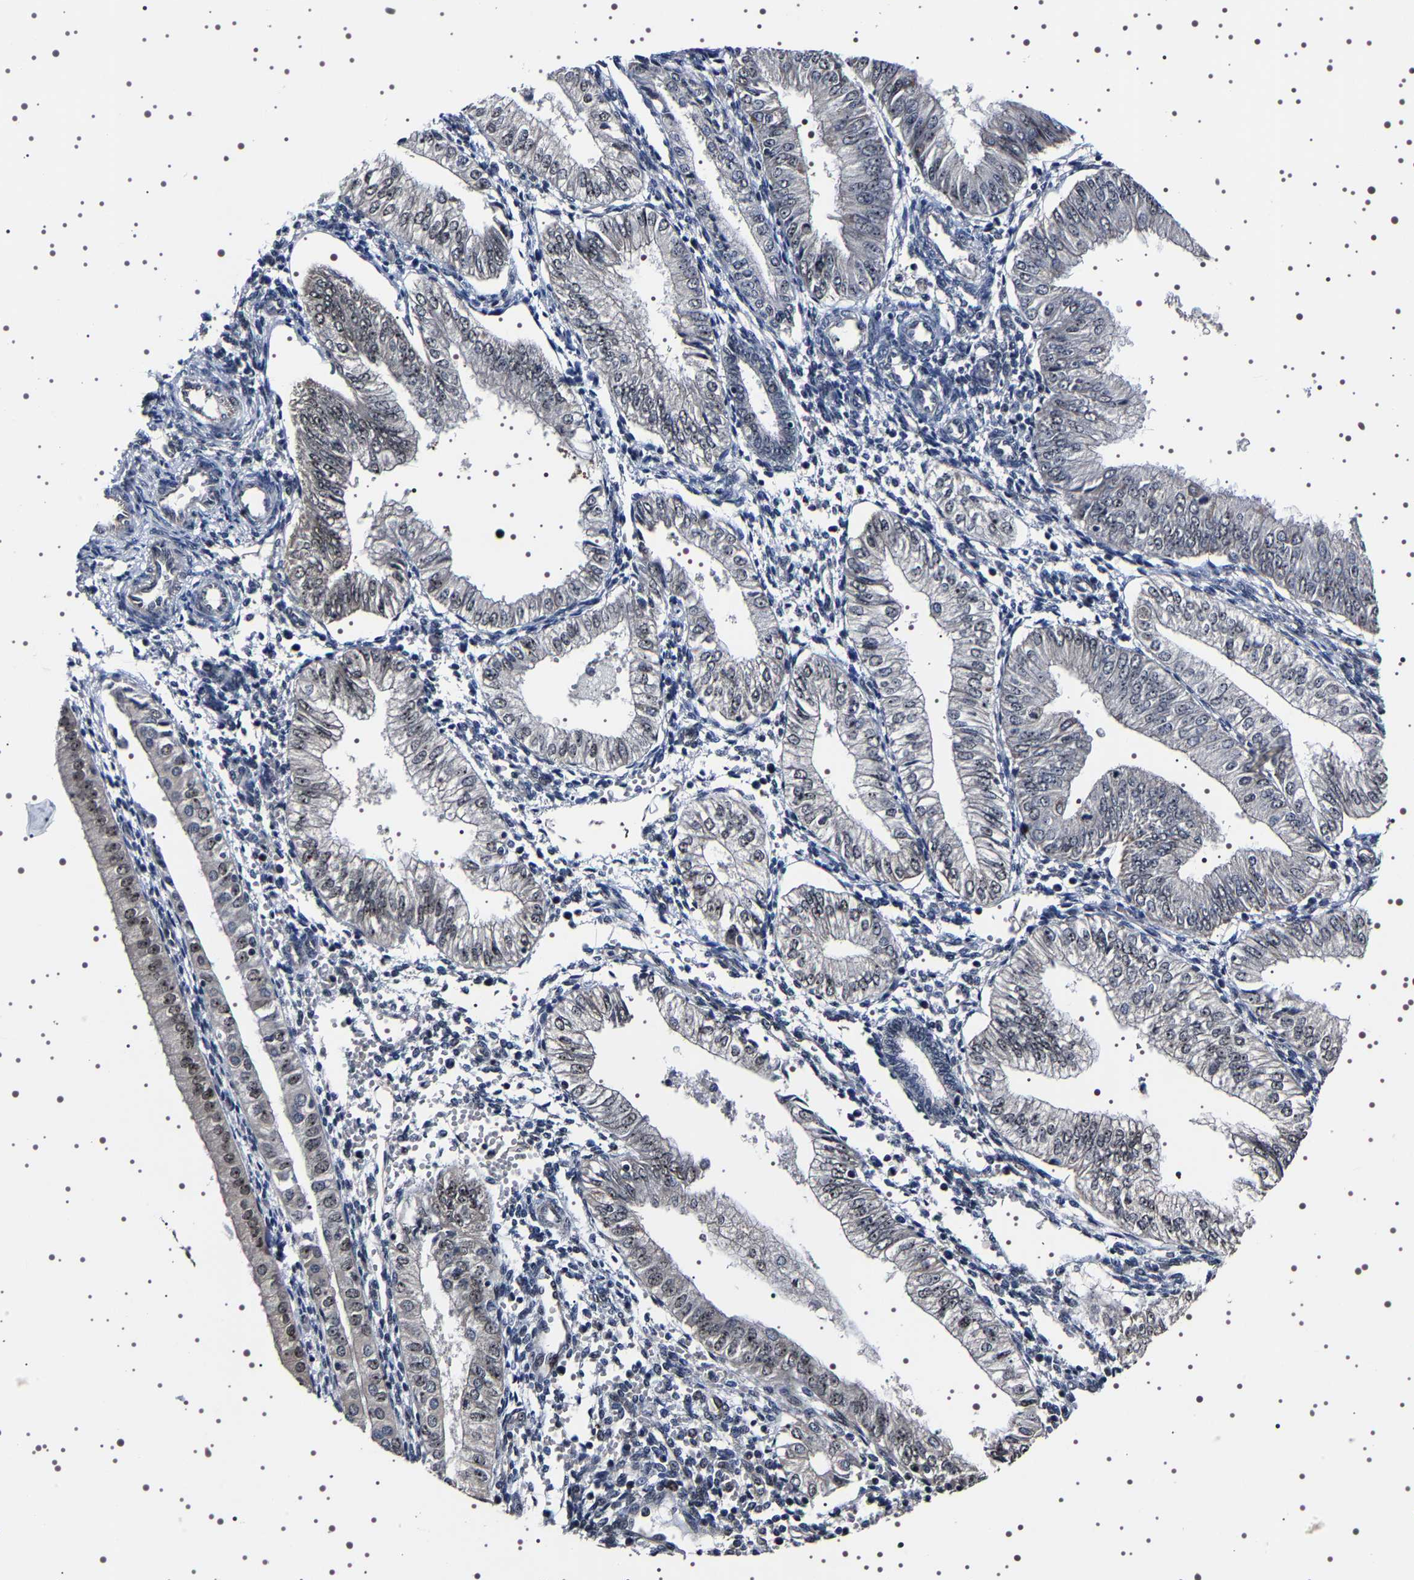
{"staining": {"intensity": "moderate", "quantity": "<25%", "location": "nuclear"}, "tissue": "endometrial cancer", "cell_type": "Tumor cells", "image_type": "cancer", "snomed": [{"axis": "morphology", "description": "Adenocarcinoma, NOS"}, {"axis": "topography", "description": "Endometrium"}], "caption": "IHC micrograph of neoplastic tissue: endometrial cancer (adenocarcinoma) stained using IHC displays low levels of moderate protein expression localized specifically in the nuclear of tumor cells, appearing as a nuclear brown color.", "gene": "GNL3", "patient": {"sex": "female", "age": 53}}